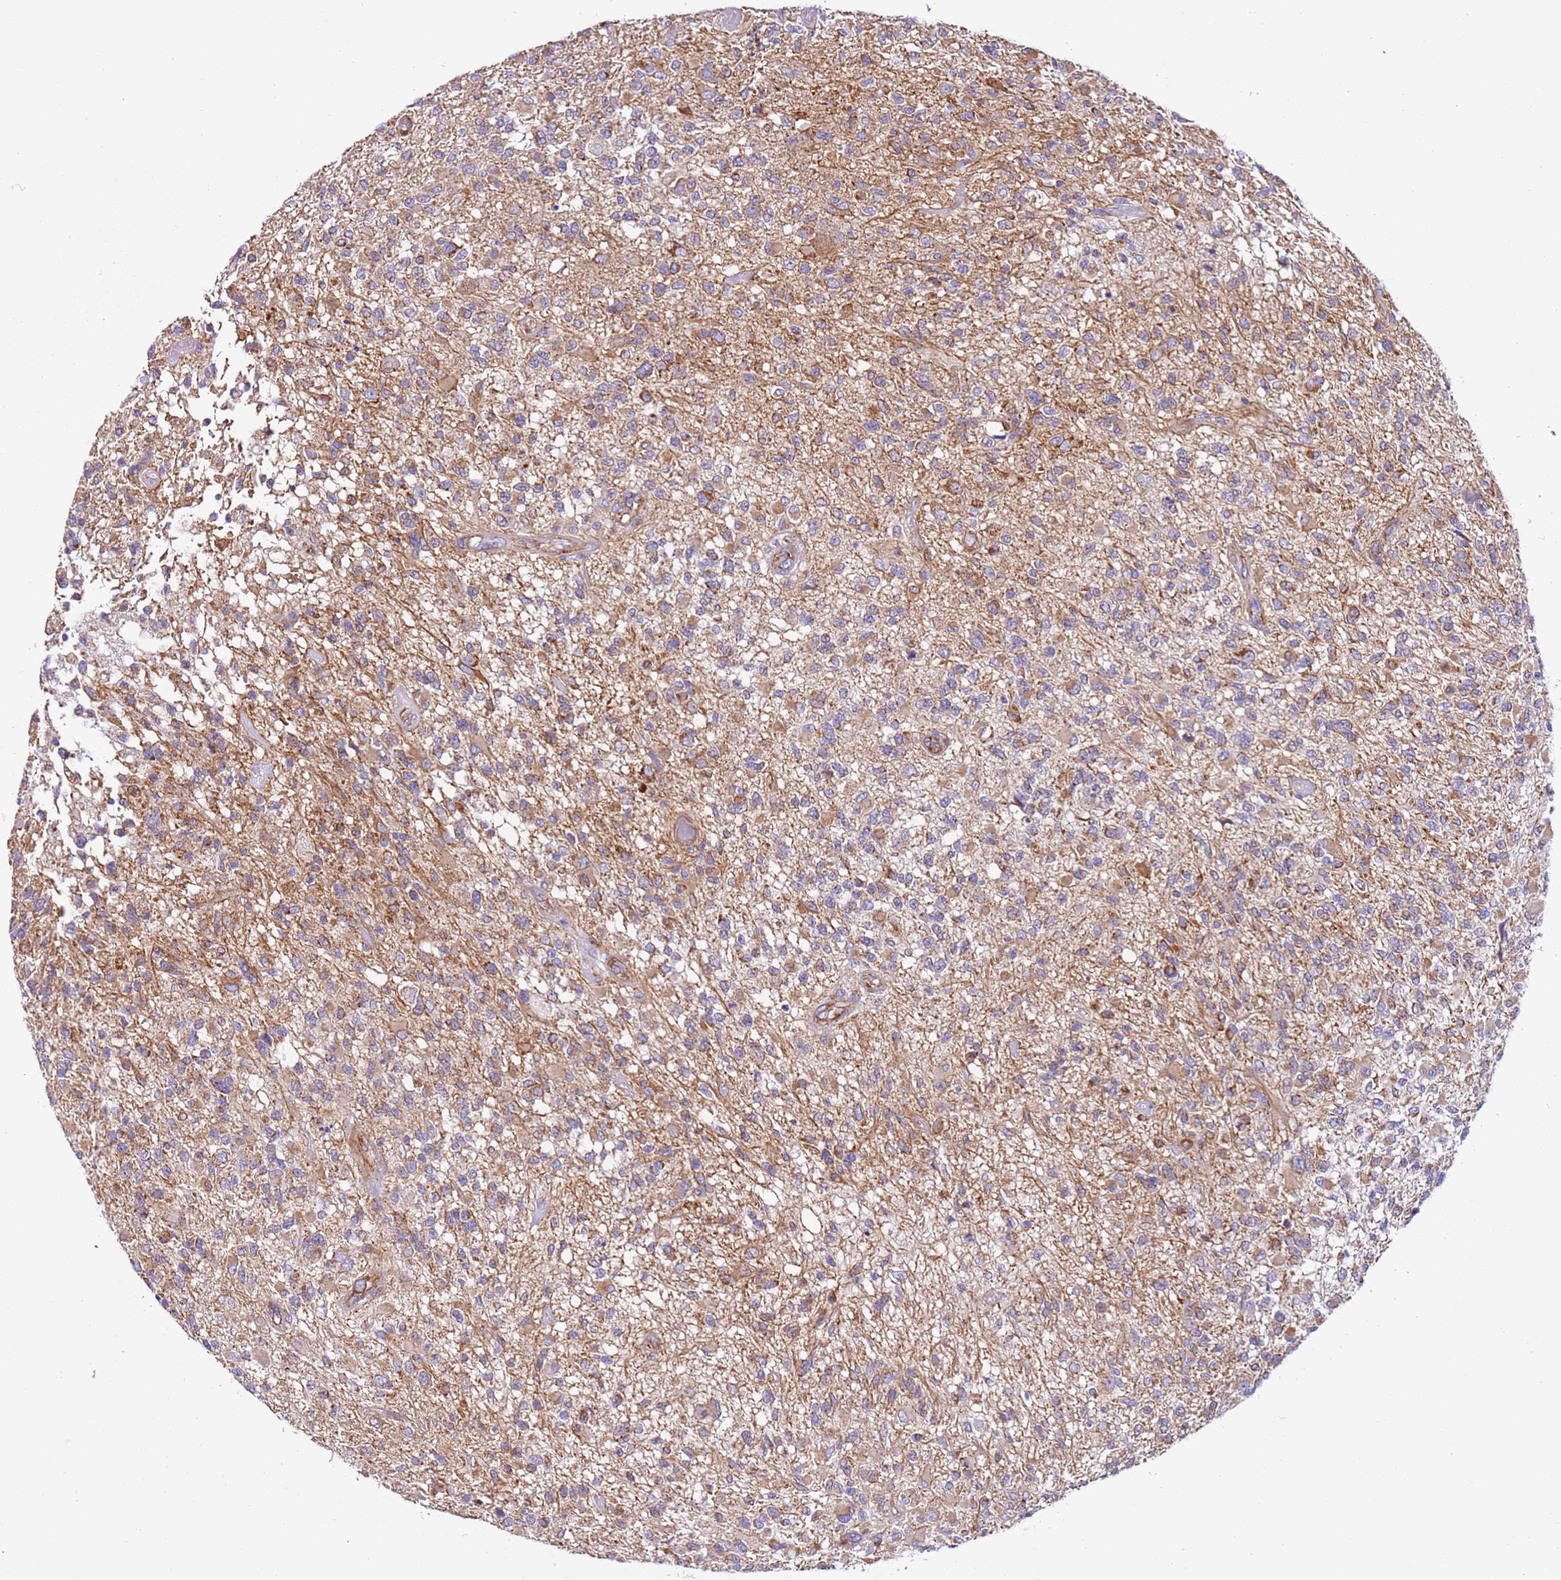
{"staining": {"intensity": "moderate", "quantity": "<25%", "location": "cytoplasmic/membranous"}, "tissue": "glioma", "cell_type": "Tumor cells", "image_type": "cancer", "snomed": [{"axis": "morphology", "description": "Glioma, malignant, High grade"}, {"axis": "morphology", "description": "Glioblastoma, NOS"}, {"axis": "topography", "description": "Brain"}], "caption": "A photomicrograph of glioma stained for a protein reveals moderate cytoplasmic/membranous brown staining in tumor cells.", "gene": "MRPL20", "patient": {"sex": "male", "age": 60}}